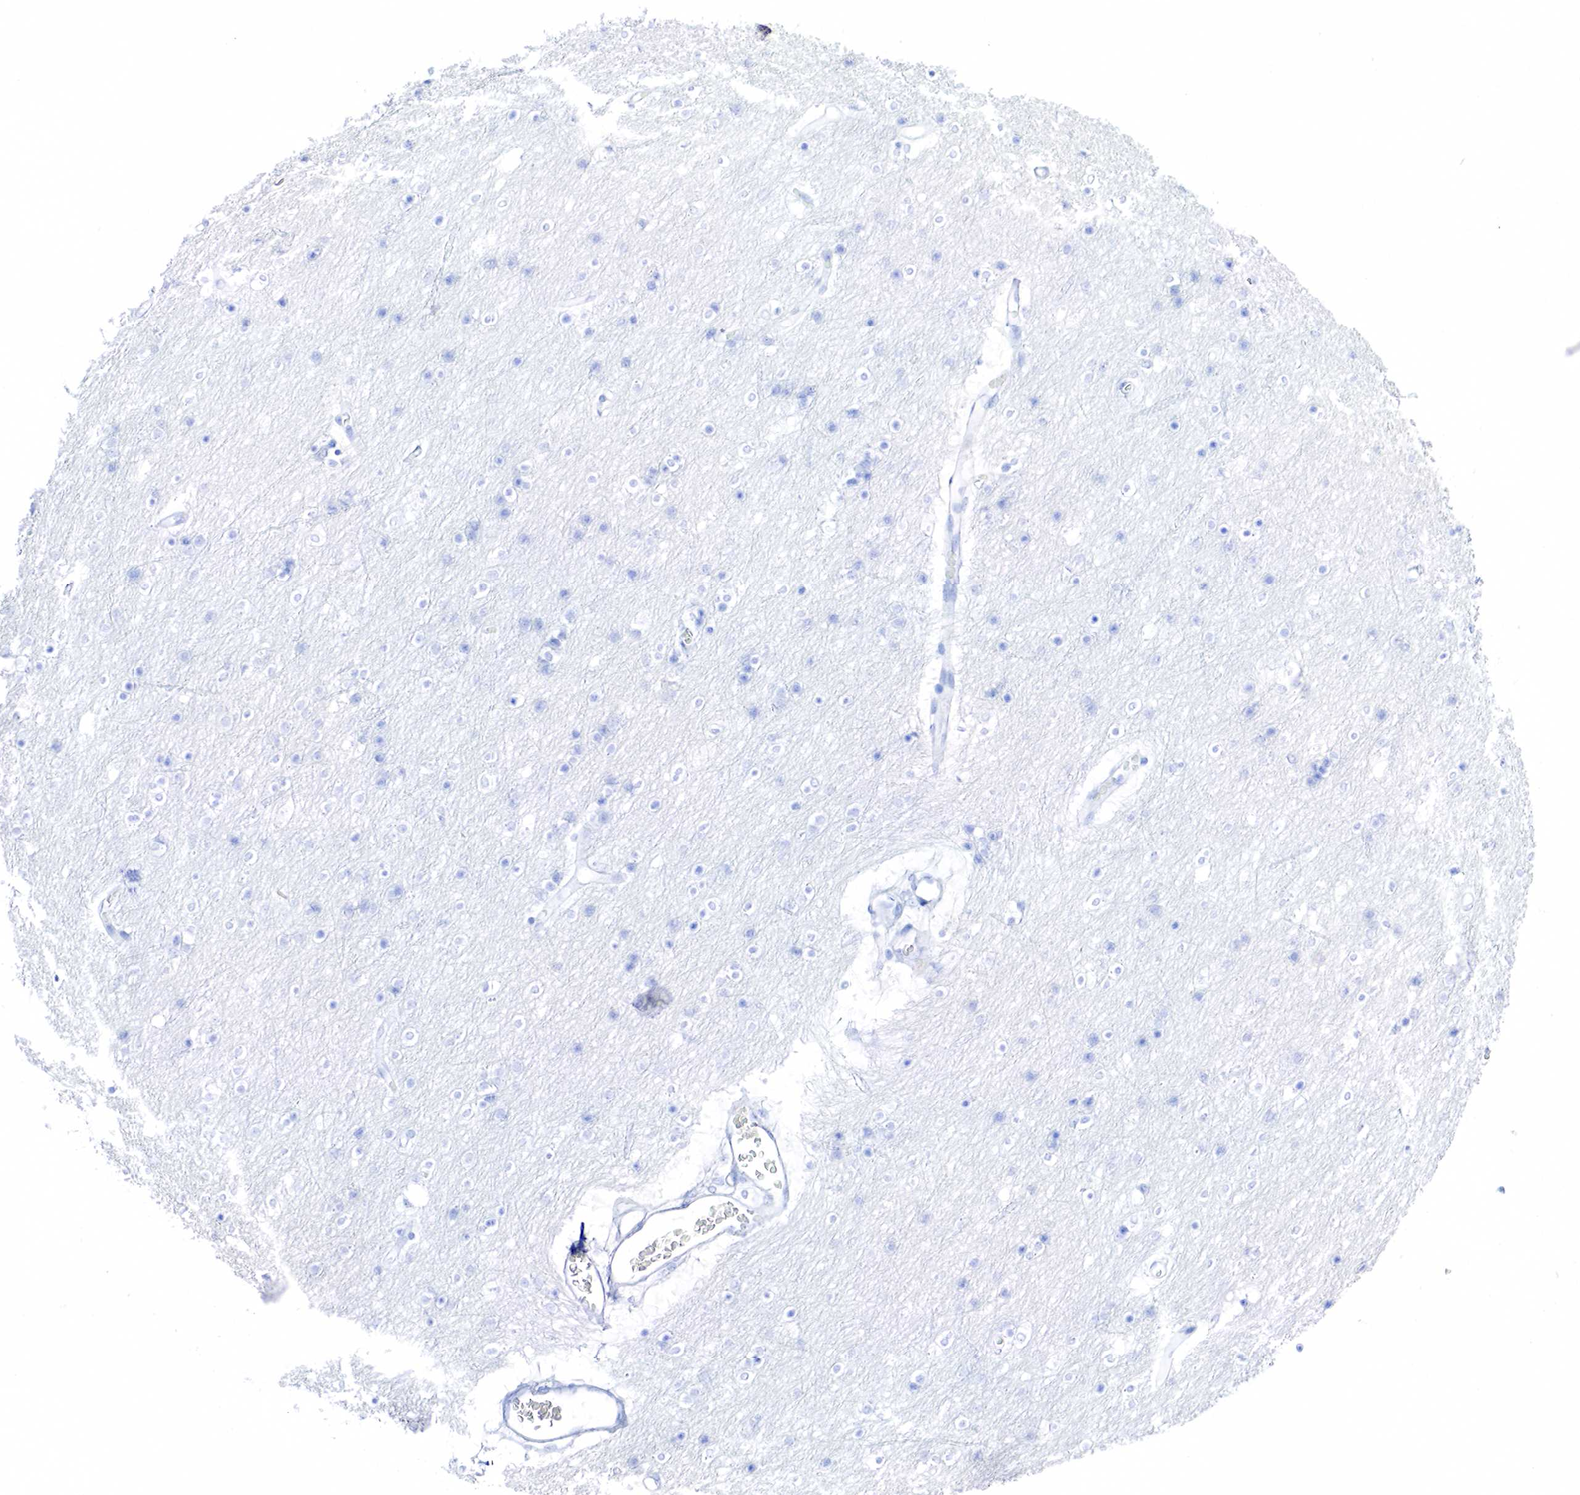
{"staining": {"intensity": "negative", "quantity": "none", "location": "none"}, "tissue": "cerebral cortex", "cell_type": "Endothelial cells", "image_type": "normal", "snomed": [{"axis": "morphology", "description": "Normal tissue, NOS"}, {"axis": "topography", "description": "Cerebral cortex"}], "caption": "IHC micrograph of benign cerebral cortex stained for a protein (brown), which reveals no positivity in endothelial cells. (DAB (3,3'-diaminobenzidine) immunohistochemistry visualized using brightfield microscopy, high magnification).", "gene": "KRT7", "patient": {"sex": "female", "age": 54}}